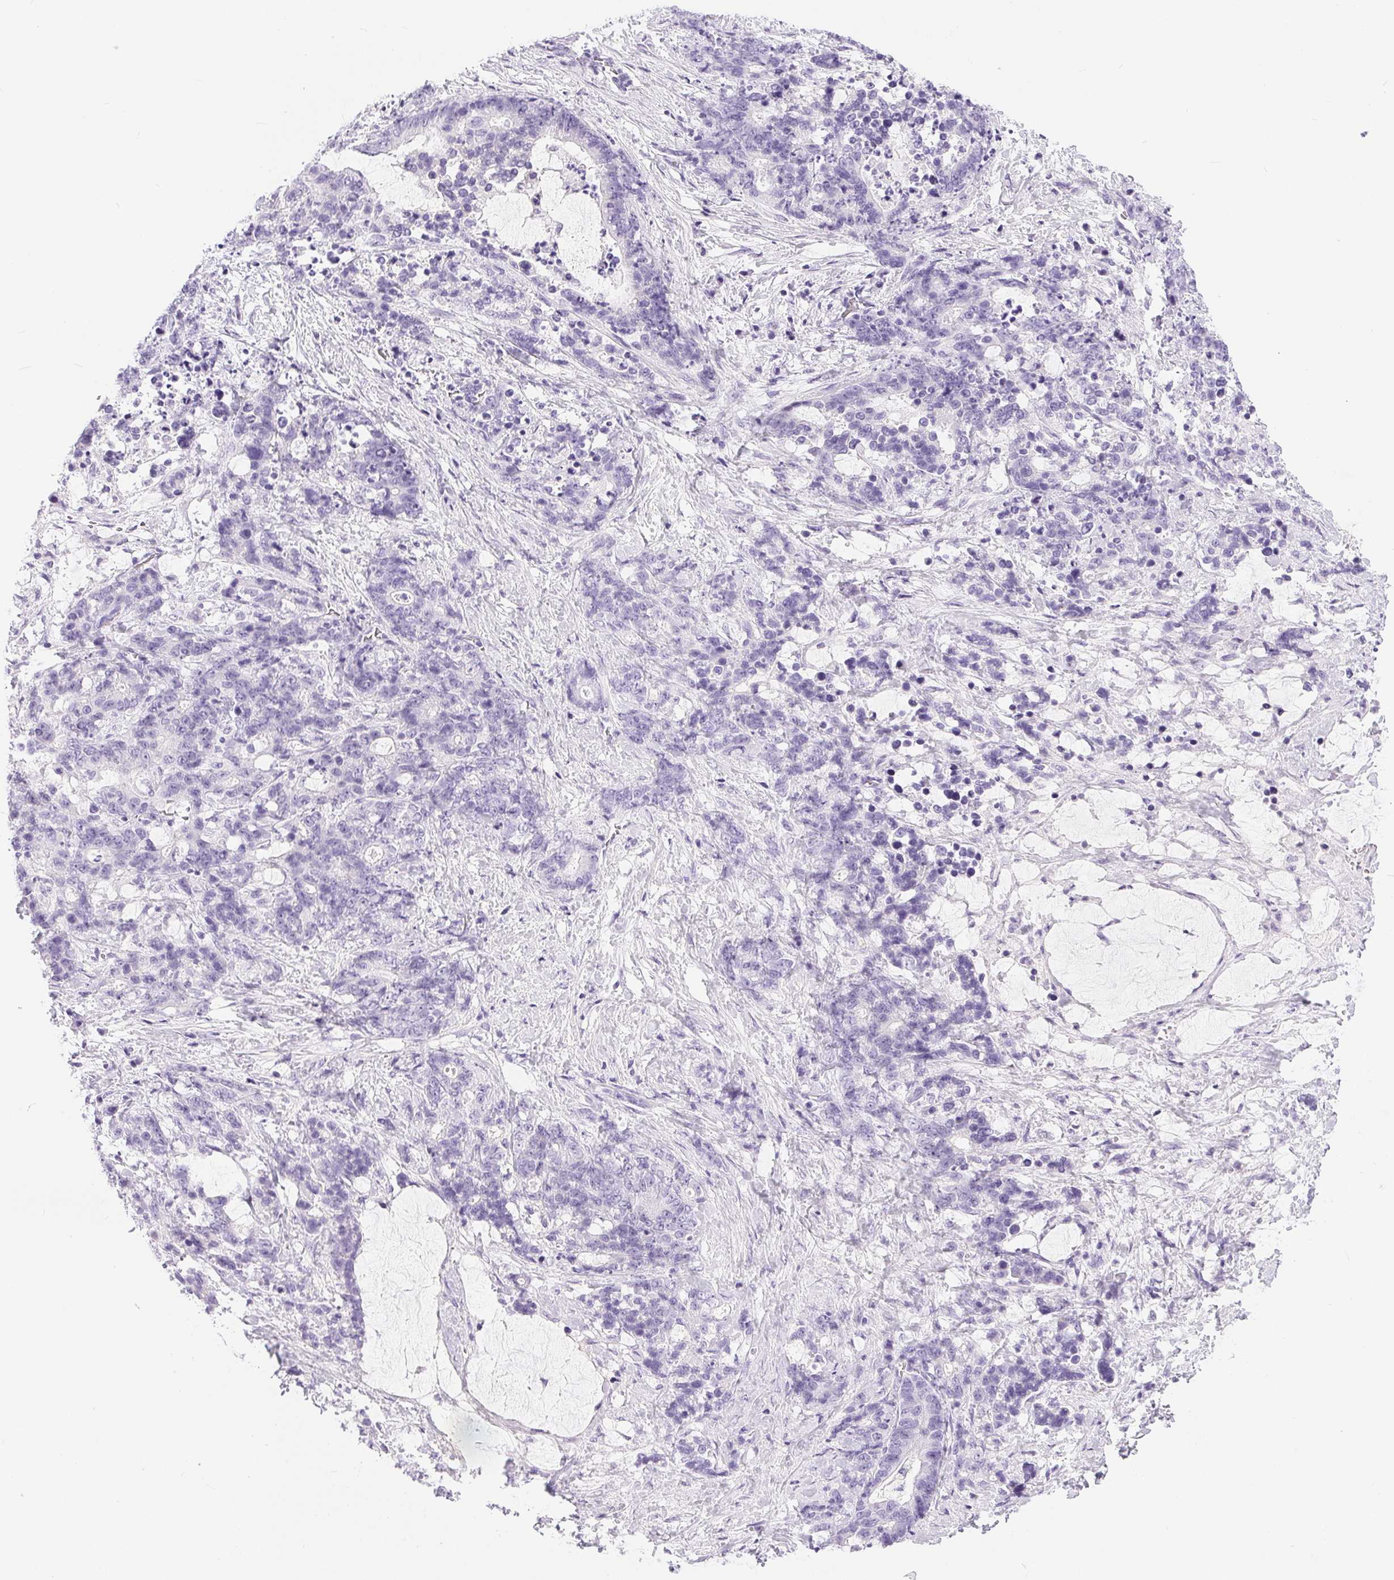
{"staining": {"intensity": "negative", "quantity": "none", "location": "none"}, "tissue": "stomach cancer", "cell_type": "Tumor cells", "image_type": "cancer", "snomed": [{"axis": "morphology", "description": "Normal tissue, NOS"}, {"axis": "morphology", "description": "Adenocarcinoma, NOS"}, {"axis": "topography", "description": "Stomach"}], "caption": "Immunohistochemistry (IHC) of stomach cancer (adenocarcinoma) demonstrates no positivity in tumor cells. (Brightfield microscopy of DAB (3,3'-diaminobenzidine) immunohistochemistry at high magnification).", "gene": "XDH", "patient": {"sex": "female", "age": 64}}